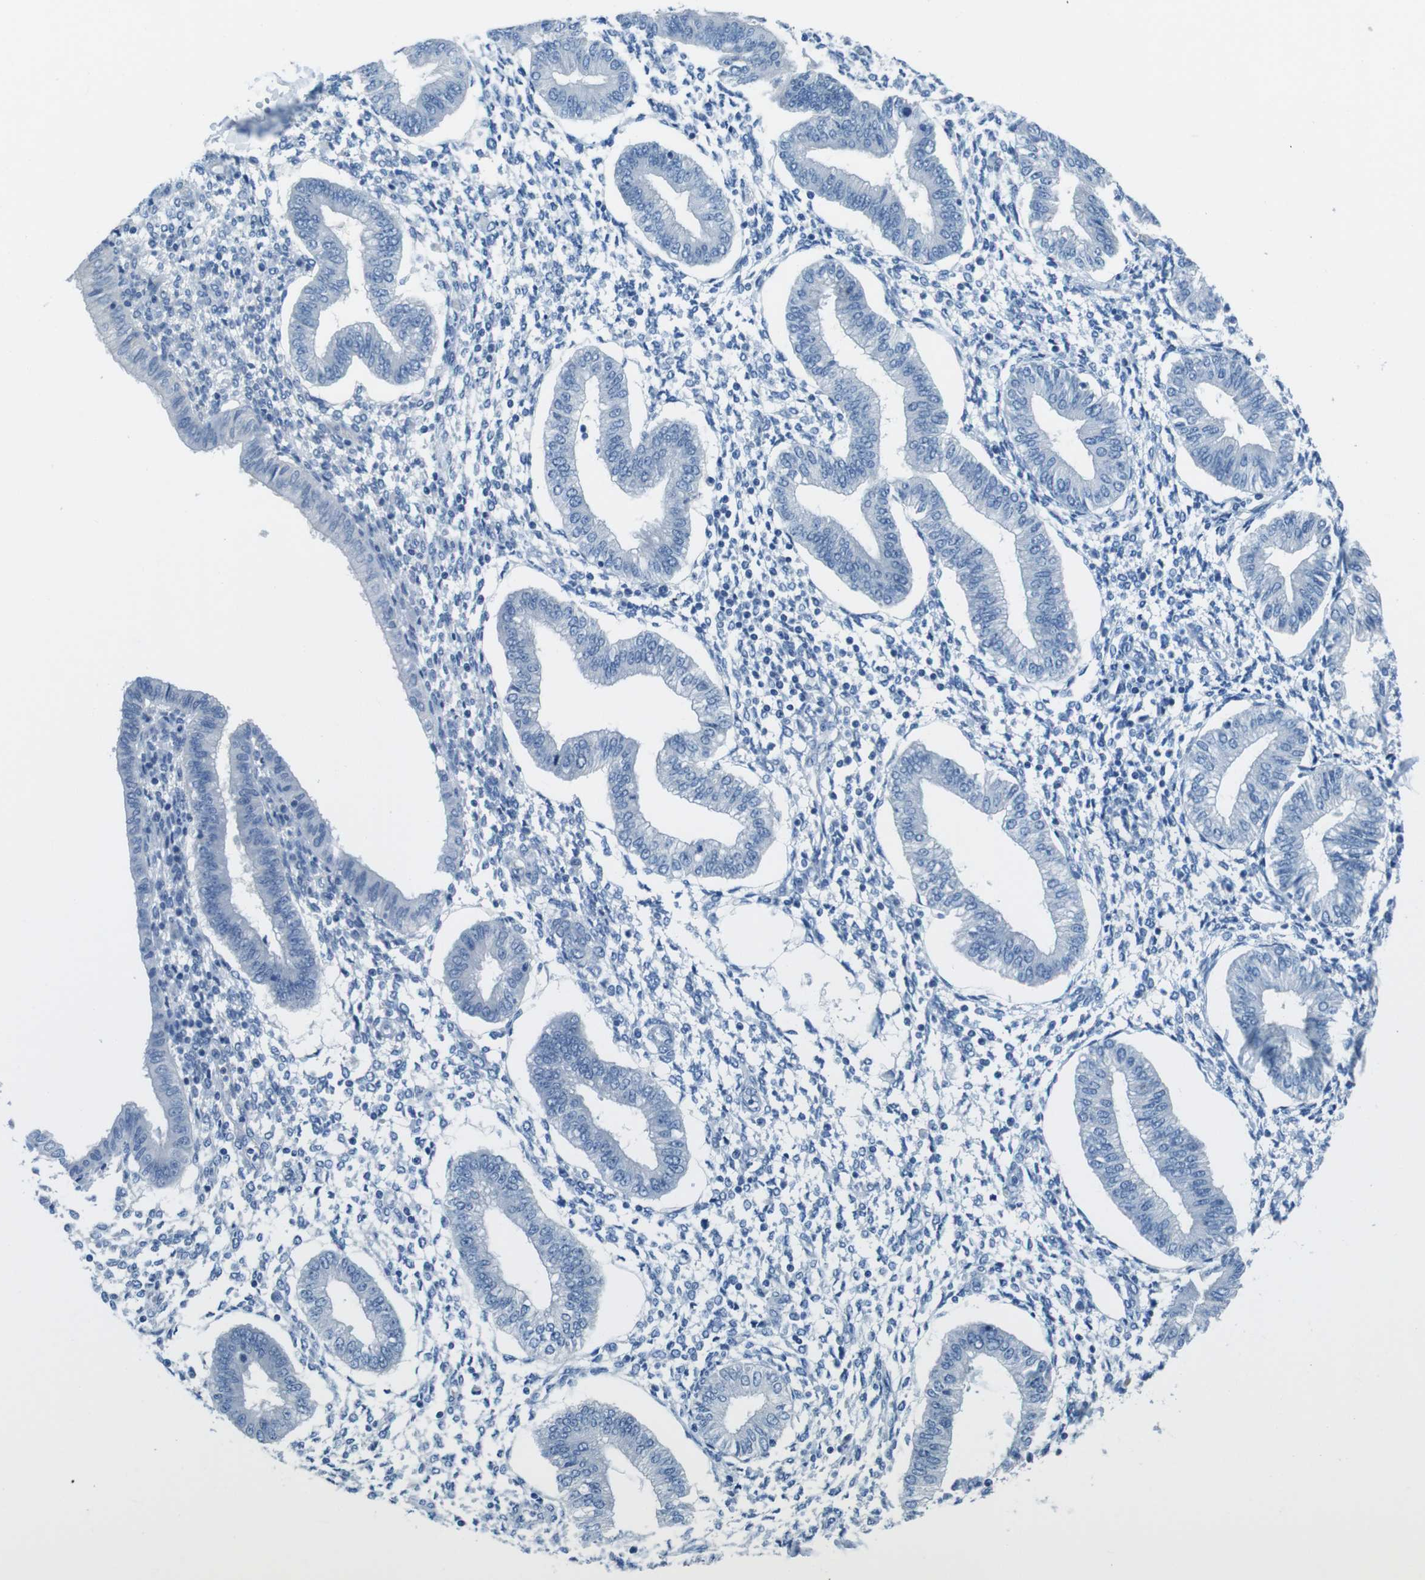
{"staining": {"intensity": "negative", "quantity": "none", "location": "none"}, "tissue": "endometrium", "cell_type": "Cells in endometrial stroma", "image_type": "normal", "snomed": [{"axis": "morphology", "description": "Normal tissue, NOS"}, {"axis": "topography", "description": "Endometrium"}], "caption": "DAB immunohistochemical staining of normal endometrium demonstrates no significant positivity in cells in endometrial stroma. Brightfield microscopy of IHC stained with DAB (brown) and hematoxylin (blue), captured at high magnification.", "gene": "NANOS2", "patient": {"sex": "female", "age": 50}}